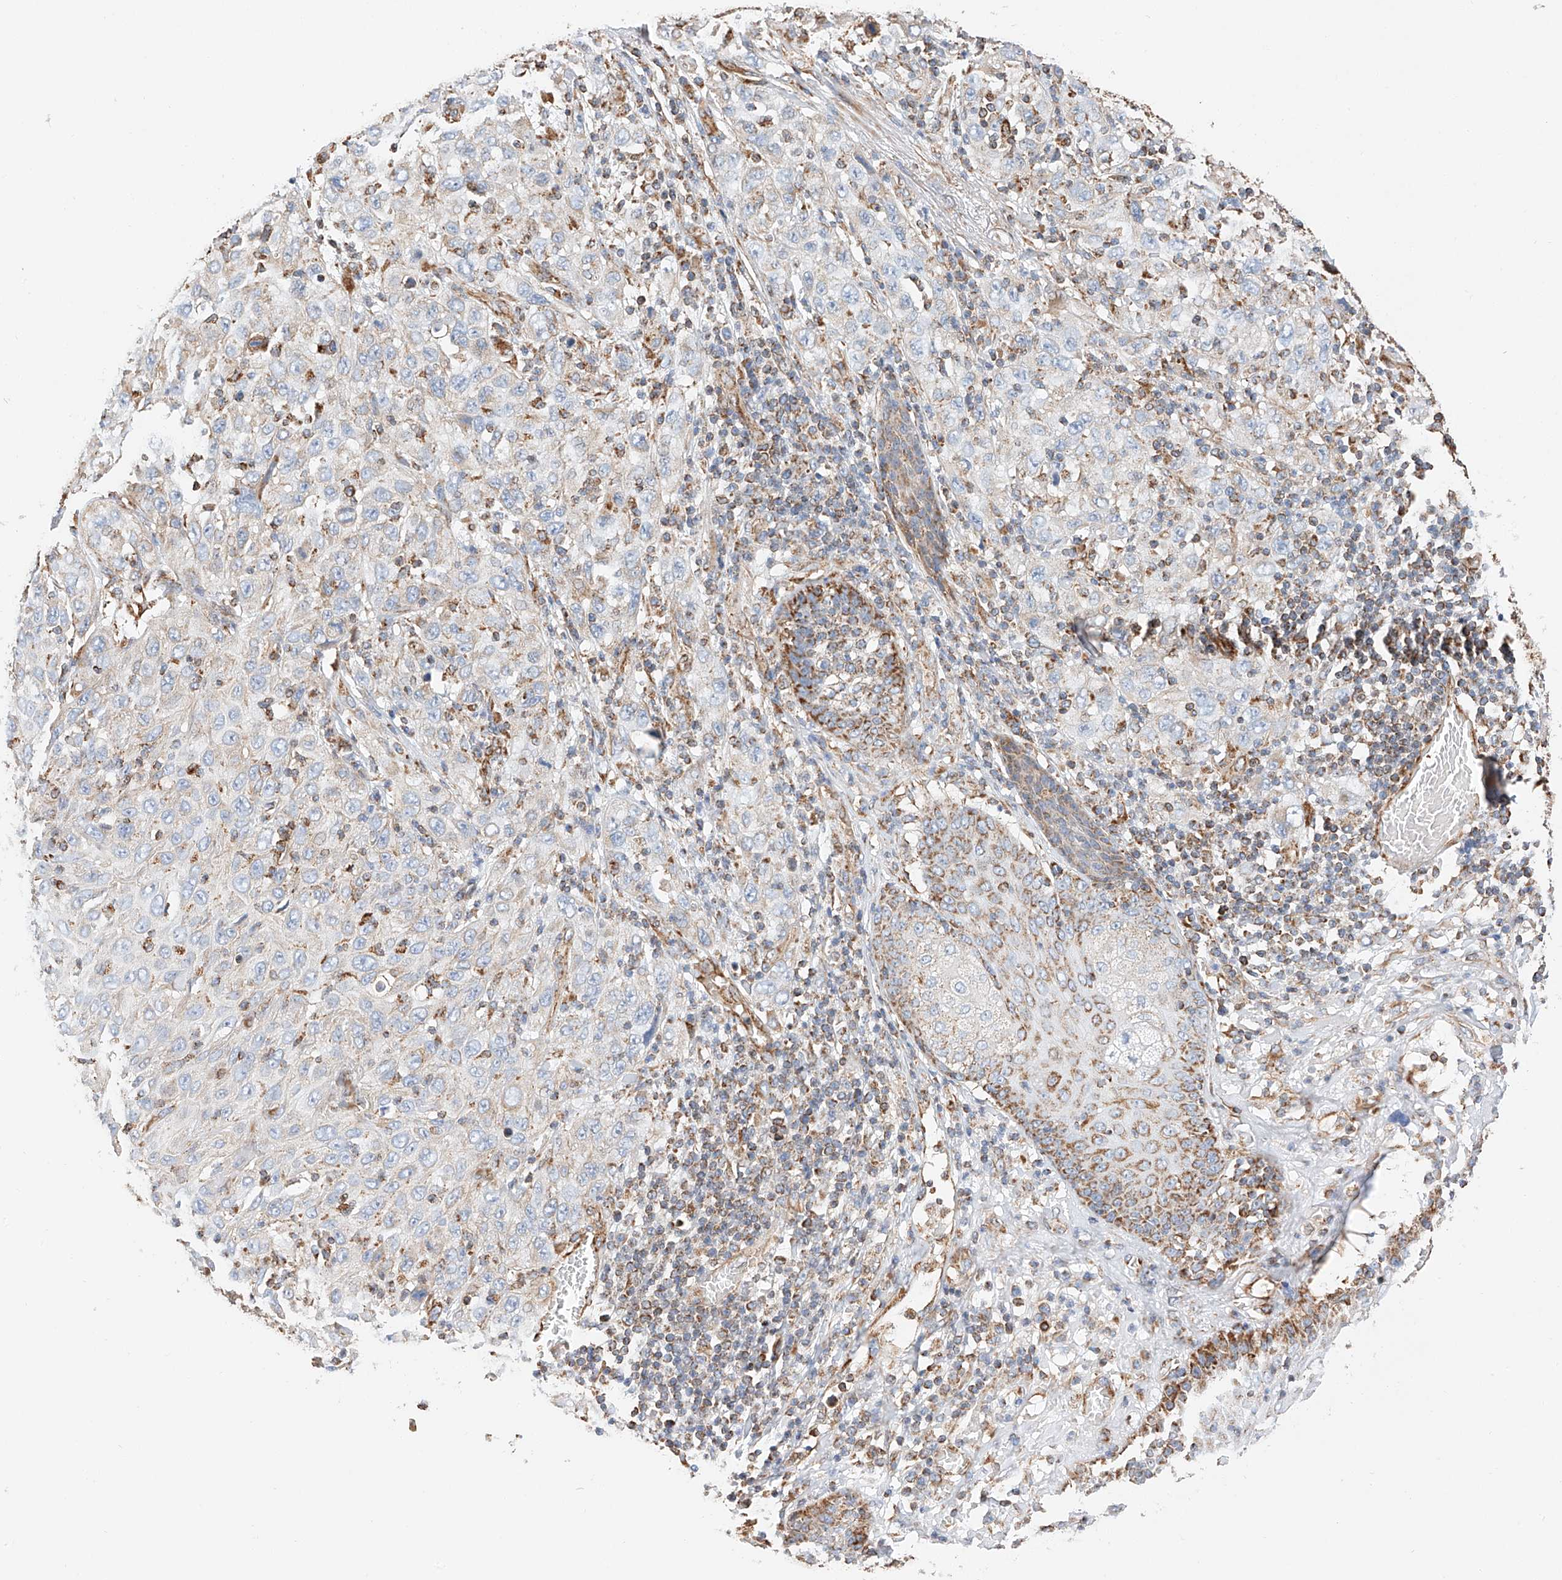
{"staining": {"intensity": "negative", "quantity": "none", "location": "none"}, "tissue": "skin cancer", "cell_type": "Tumor cells", "image_type": "cancer", "snomed": [{"axis": "morphology", "description": "Squamous cell carcinoma, NOS"}, {"axis": "topography", "description": "Skin"}], "caption": "Protein analysis of skin squamous cell carcinoma exhibits no significant expression in tumor cells. The staining is performed using DAB brown chromogen with nuclei counter-stained in using hematoxylin.", "gene": "NDUFV3", "patient": {"sex": "female", "age": 88}}